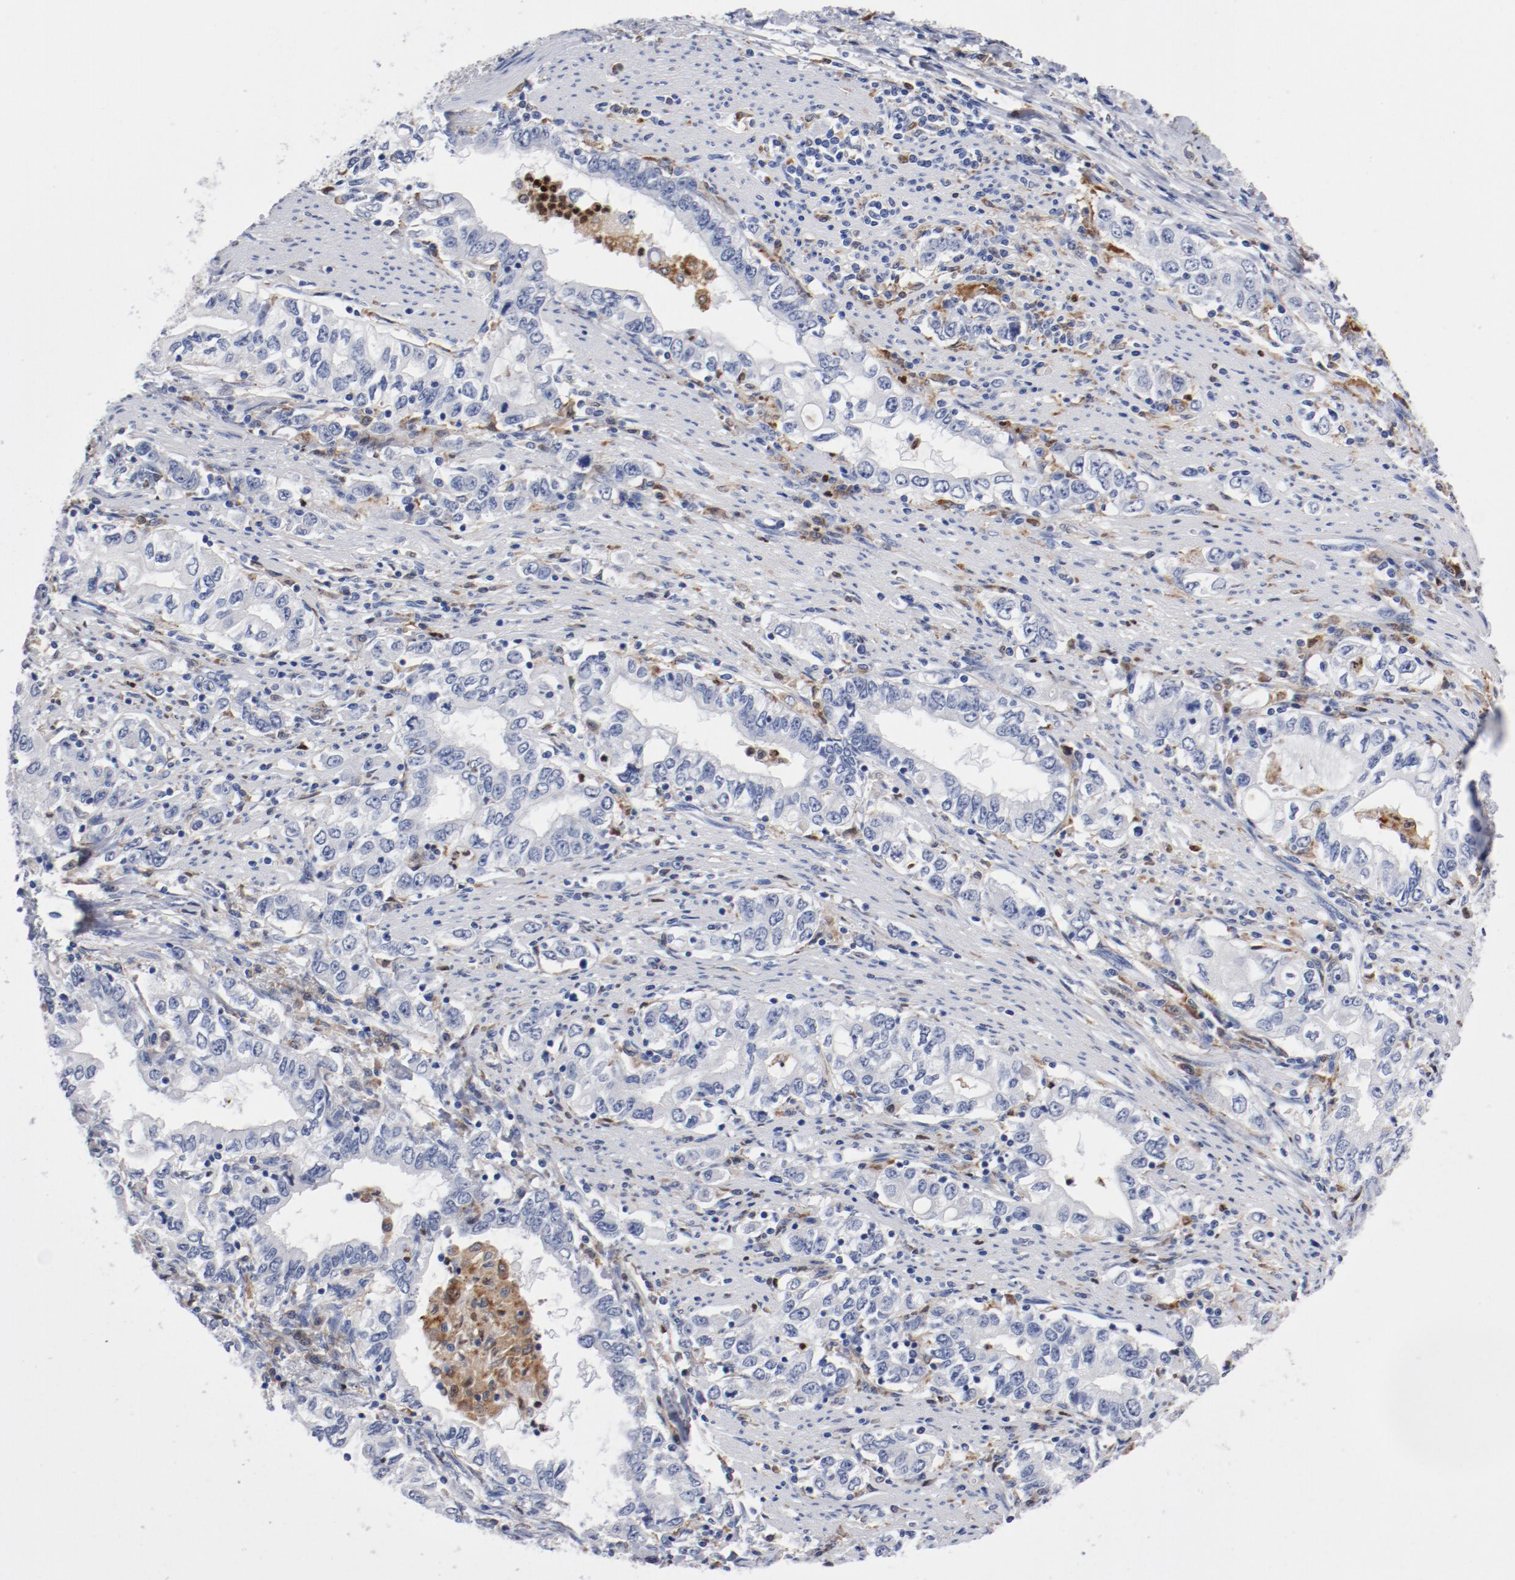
{"staining": {"intensity": "negative", "quantity": "none", "location": "none"}, "tissue": "stomach cancer", "cell_type": "Tumor cells", "image_type": "cancer", "snomed": [{"axis": "morphology", "description": "Adenocarcinoma, NOS"}, {"axis": "topography", "description": "Stomach, lower"}], "caption": "The photomicrograph displays no staining of tumor cells in stomach adenocarcinoma.", "gene": "NCF1", "patient": {"sex": "female", "age": 72}}